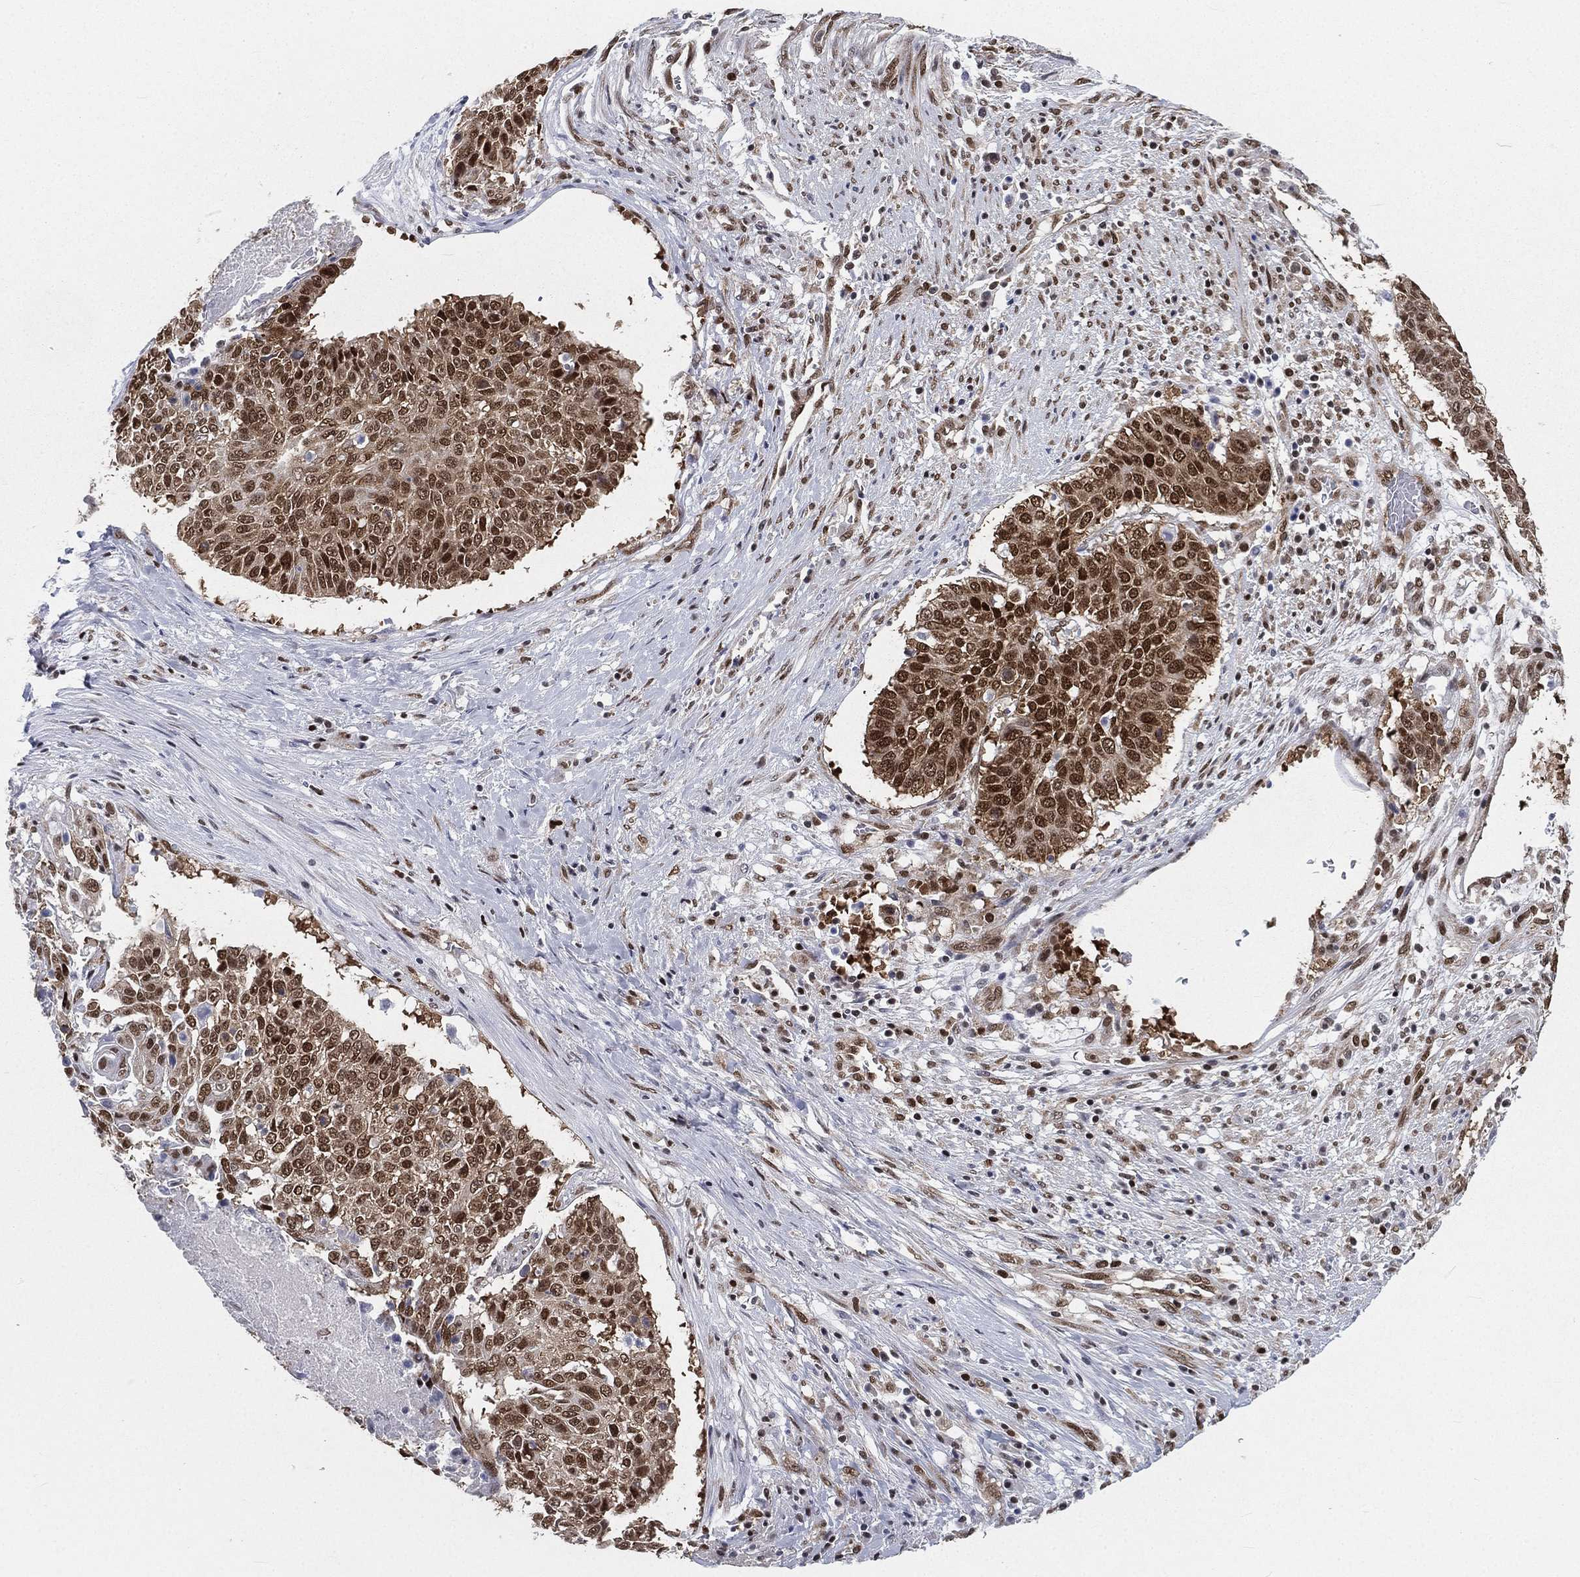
{"staining": {"intensity": "strong", "quantity": "25%-75%", "location": "nuclear"}, "tissue": "lung cancer", "cell_type": "Tumor cells", "image_type": "cancer", "snomed": [{"axis": "morphology", "description": "Squamous cell carcinoma, NOS"}, {"axis": "topography", "description": "Lung"}], "caption": "Immunohistochemistry (IHC) micrograph of human lung cancer (squamous cell carcinoma) stained for a protein (brown), which shows high levels of strong nuclear positivity in approximately 25%-75% of tumor cells.", "gene": "FUBP3", "patient": {"sex": "male", "age": 64}}